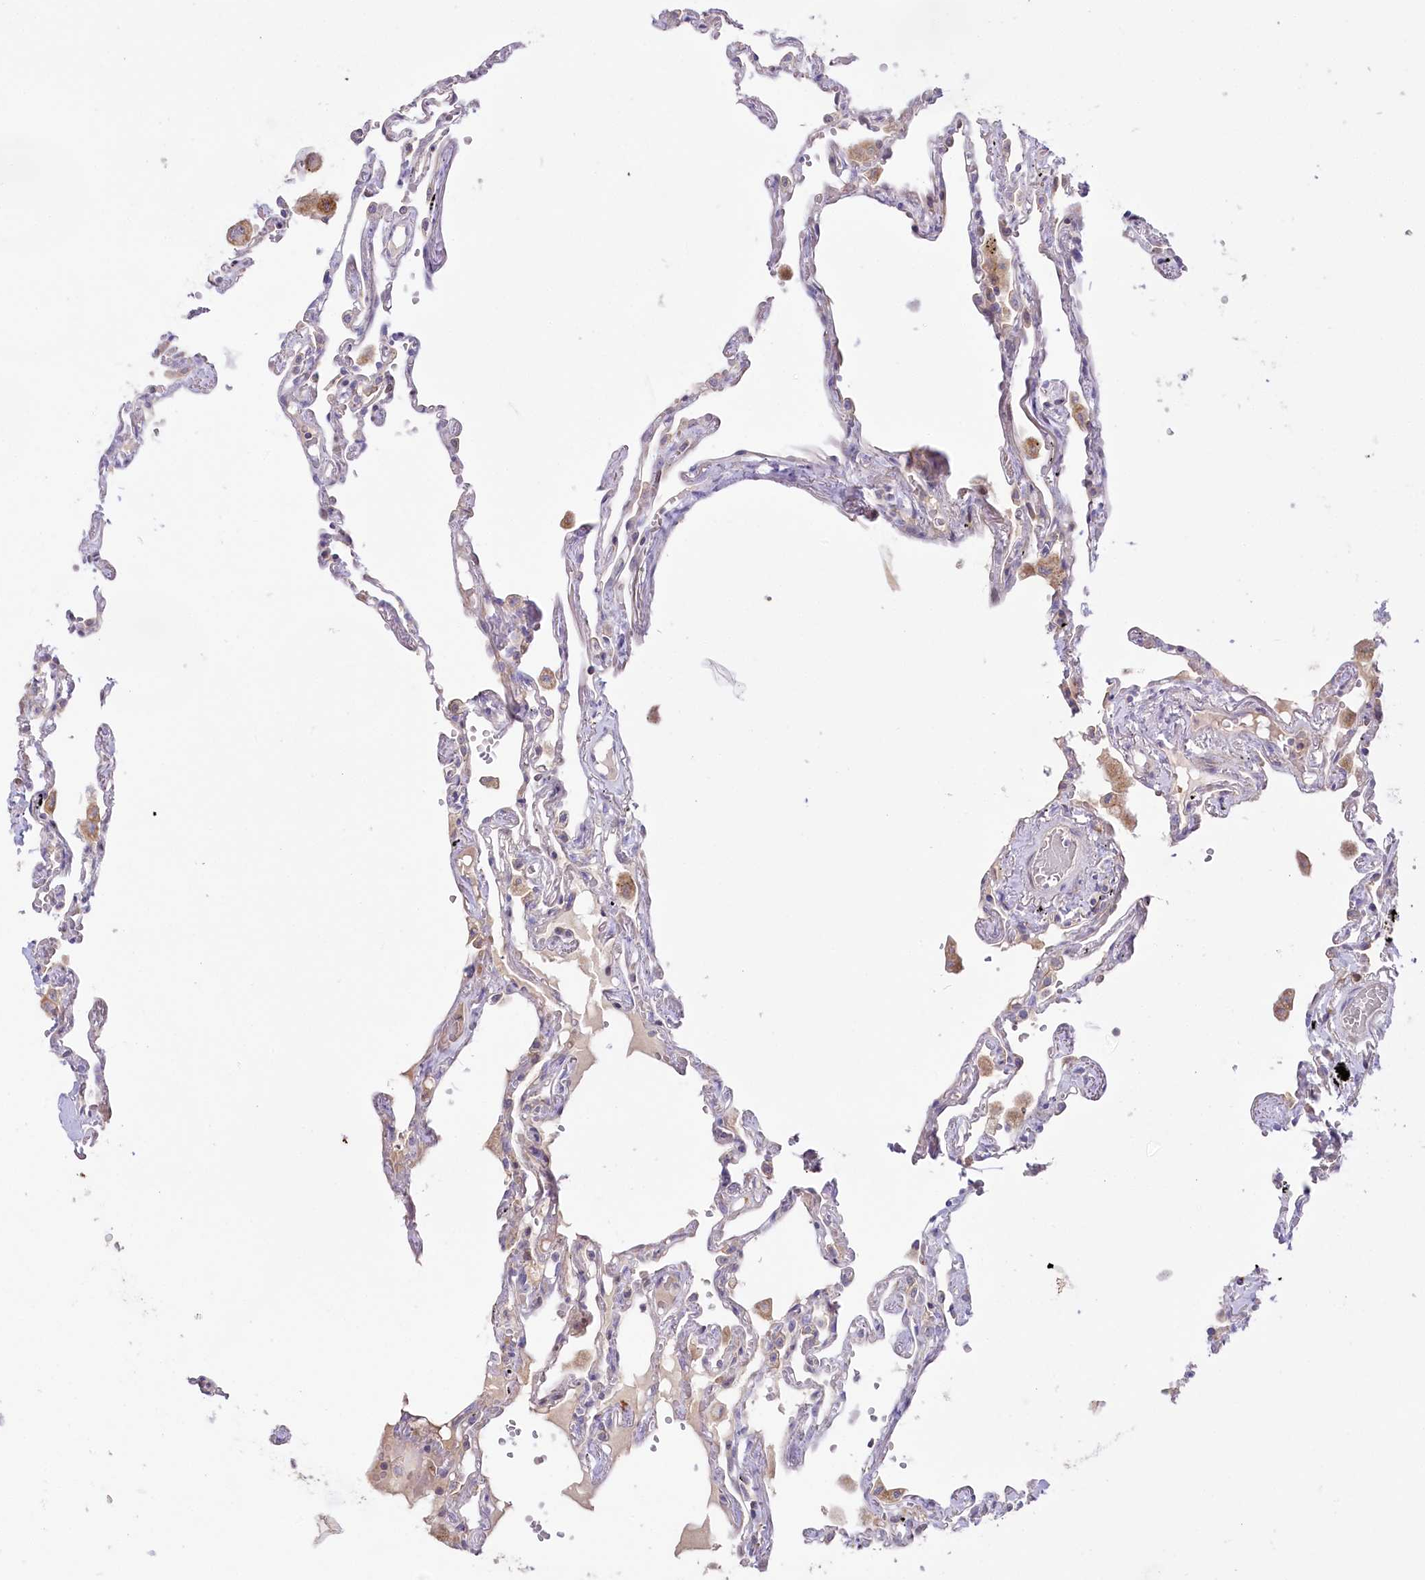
{"staining": {"intensity": "negative", "quantity": "none", "location": "none"}, "tissue": "lung", "cell_type": "Alveolar cells", "image_type": "normal", "snomed": [{"axis": "morphology", "description": "Normal tissue, NOS"}, {"axis": "topography", "description": "Lung"}], "caption": "A high-resolution photomicrograph shows IHC staining of unremarkable lung, which exhibits no significant staining in alveolar cells.", "gene": "SLC6A11", "patient": {"sex": "female", "age": 67}}